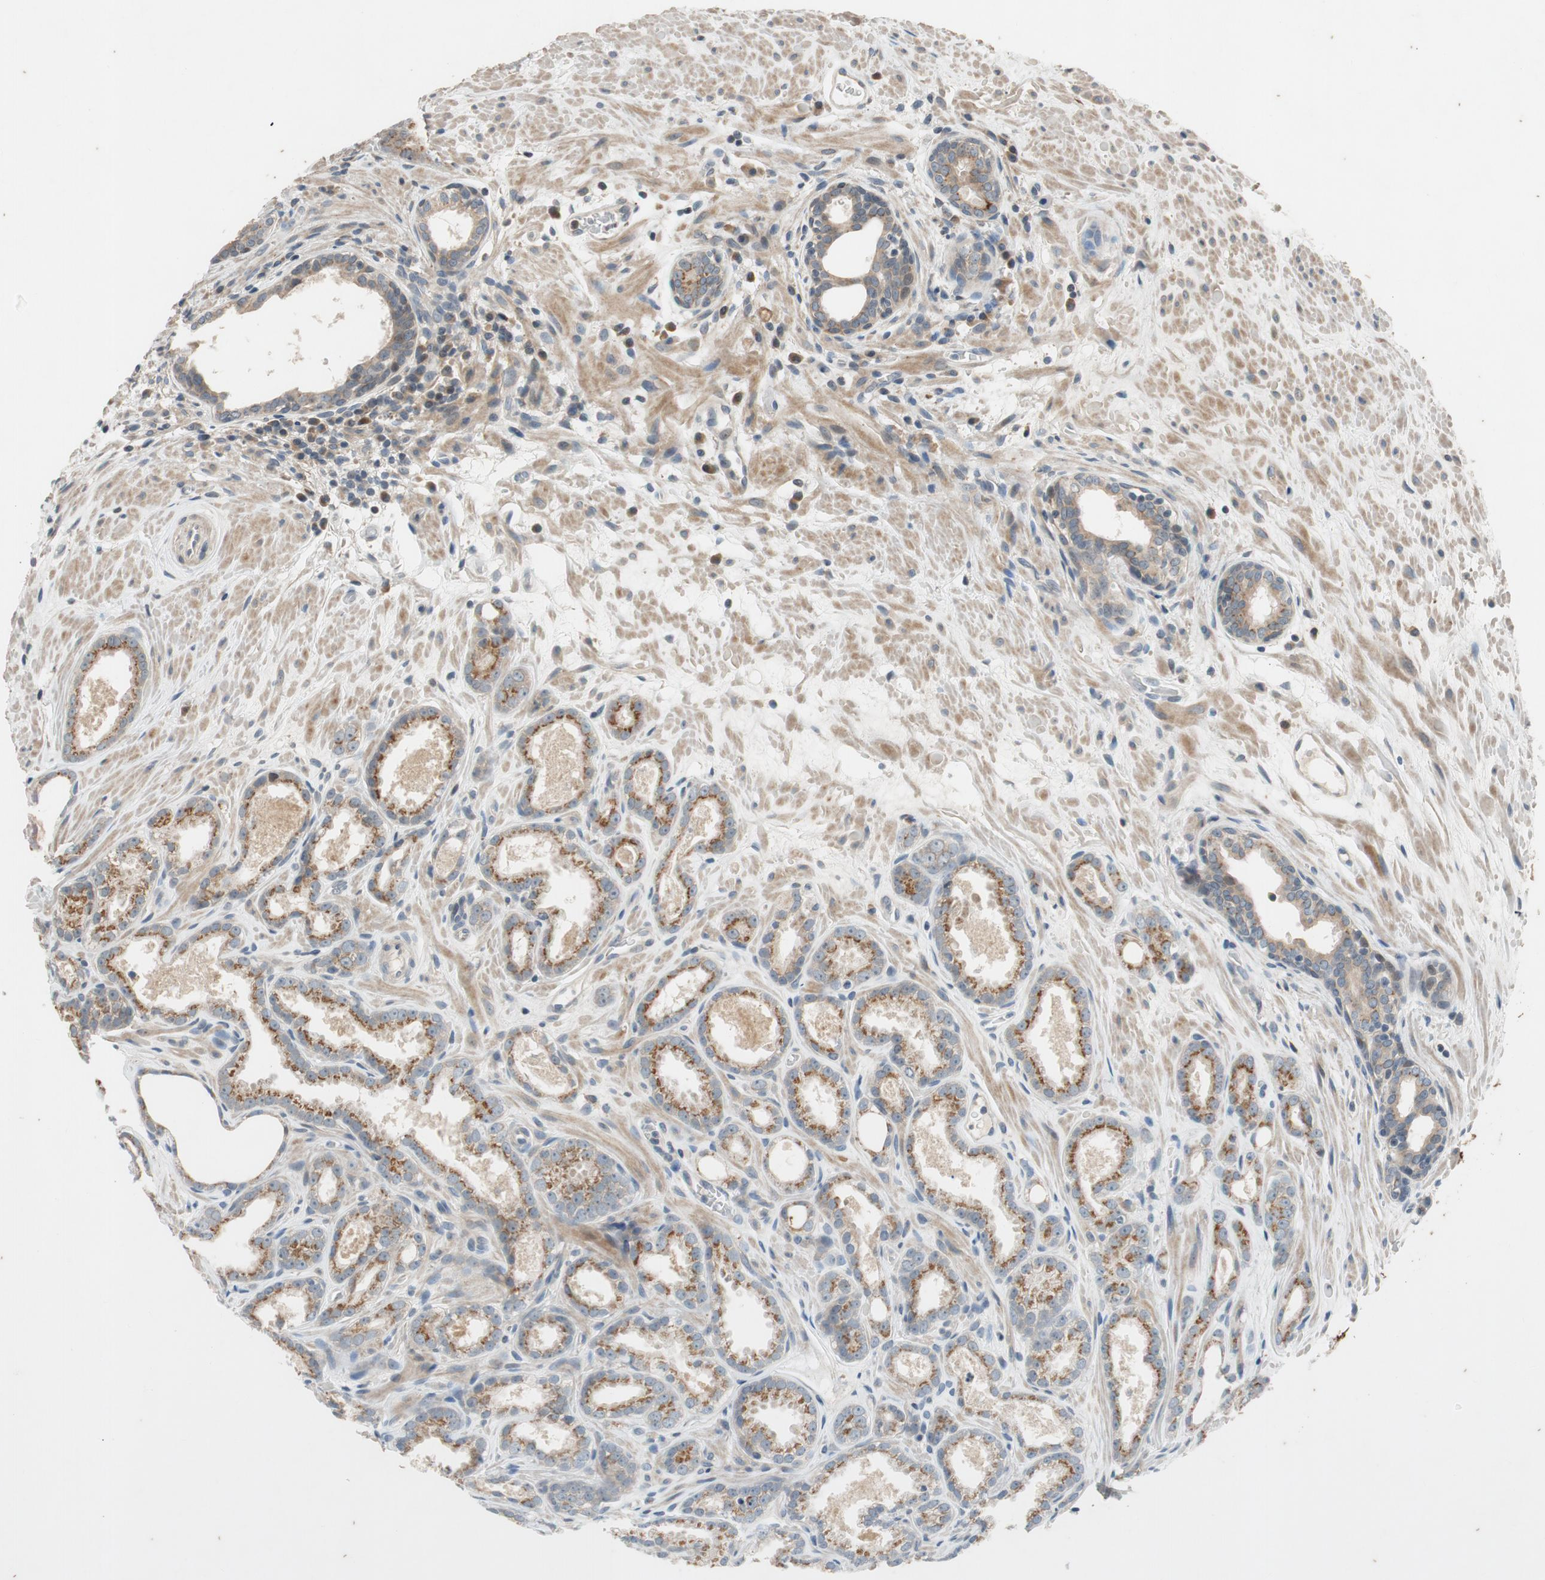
{"staining": {"intensity": "moderate", "quantity": ">75%", "location": "cytoplasmic/membranous"}, "tissue": "prostate cancer", "cell_type": "Tumor cells", "image_type": "cancer", "snomed": [{"axis": "morphology", "description": "Adenocarcinoma, Low grade"}, {"axis": "topography", "description": "Prostate"}], "caption": "Protein staining of low-grade adenocarcinoma (prostate) tissue exhibits moderate cytoplasmic/membranous expression in approximately >75% of tumor cells. Using DAB (3,3'-diaminobenzidine) (brown) and hematoxylin (blue) stains, captured at high magnification using brightfield microscopy.", "gene": "ATP2C1", "patient": {"sex": "male", "age": 57}}